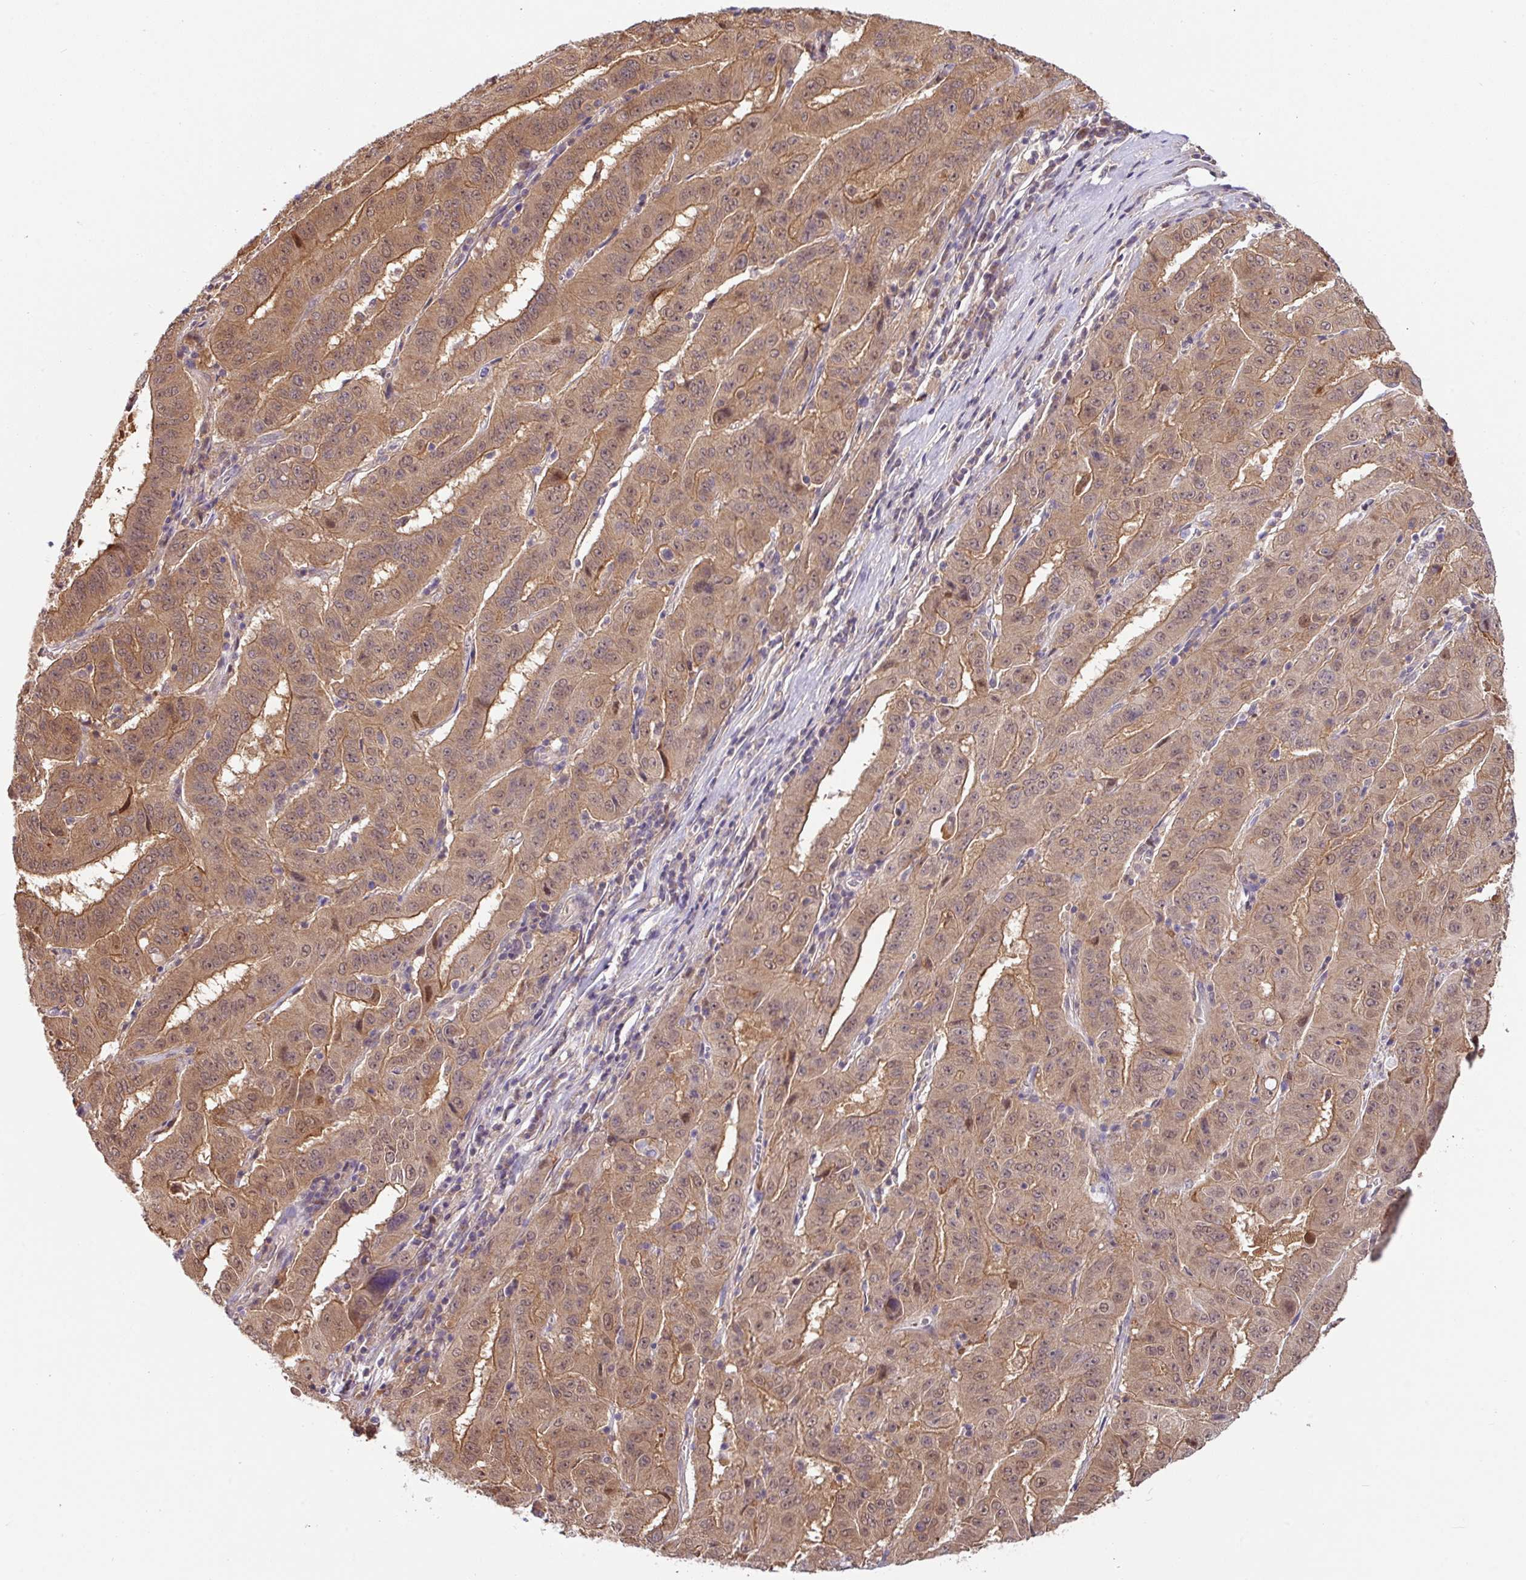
{"staining": {"intensity": "moderate", "quantity": ">75%", "location": "cytoplasmic/membranous,nuclear"}, "tissue": "pancreatic cancer", "cell_type": "Tumor cells", "image_type": "cancer", "snomed": [{"axis": "morphology", "description": "Adenocarcinoma, NOS"}, {"axis": "topography", "description": "Pancreas"}], "caption": "Tumor cells show medium levels of moderate cytoplasmic/membranous and nuclear expression in approximately >75% of cells in pancreatic cancer (adenocarcinoma). (Brightfield microscopy of DAB IHC at high magnification).", "gene": "SHB", "patient": {"sex": "male", "age": 63}}